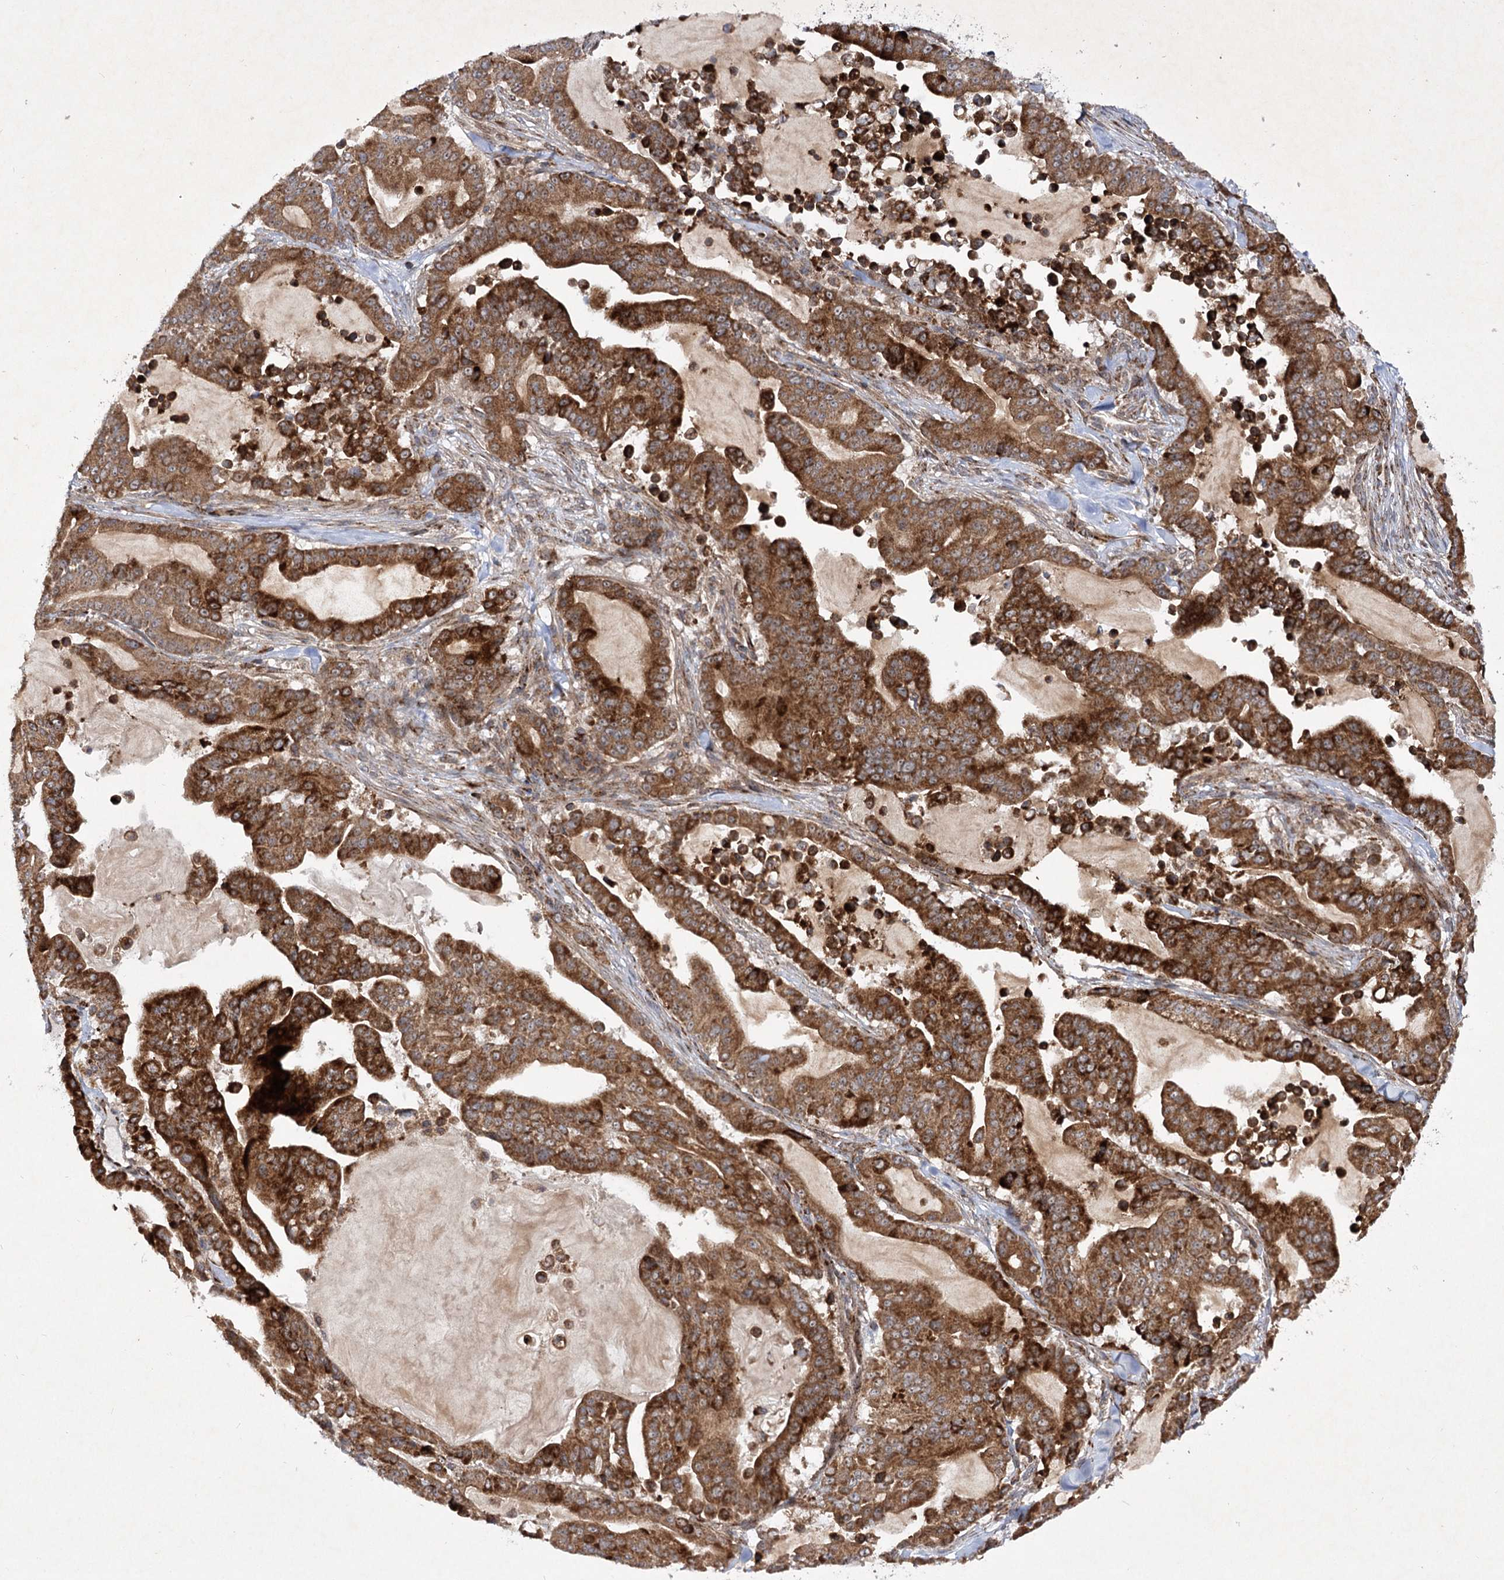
{"staining": {"intensity": "strong", "quantity": ">75%", "location": "cytoplasmic/membranous"}, "tissue": "pancreatic cancer", "cell_type": "Tumor cells", "image_type": "cancer", "snomed": [{"axis": "morphology", "description": "Adenocarcinoma, NOS"}, {"axis": "topography", "description": "Pancreas"}], "caption": "Protein staining shows strong cytoplasmic/membranous expression in approximately >75% of tumor cells in pancreatic cancer.", "gene": "SCRN3", "patient": {"sex": "male", "age": 63}}